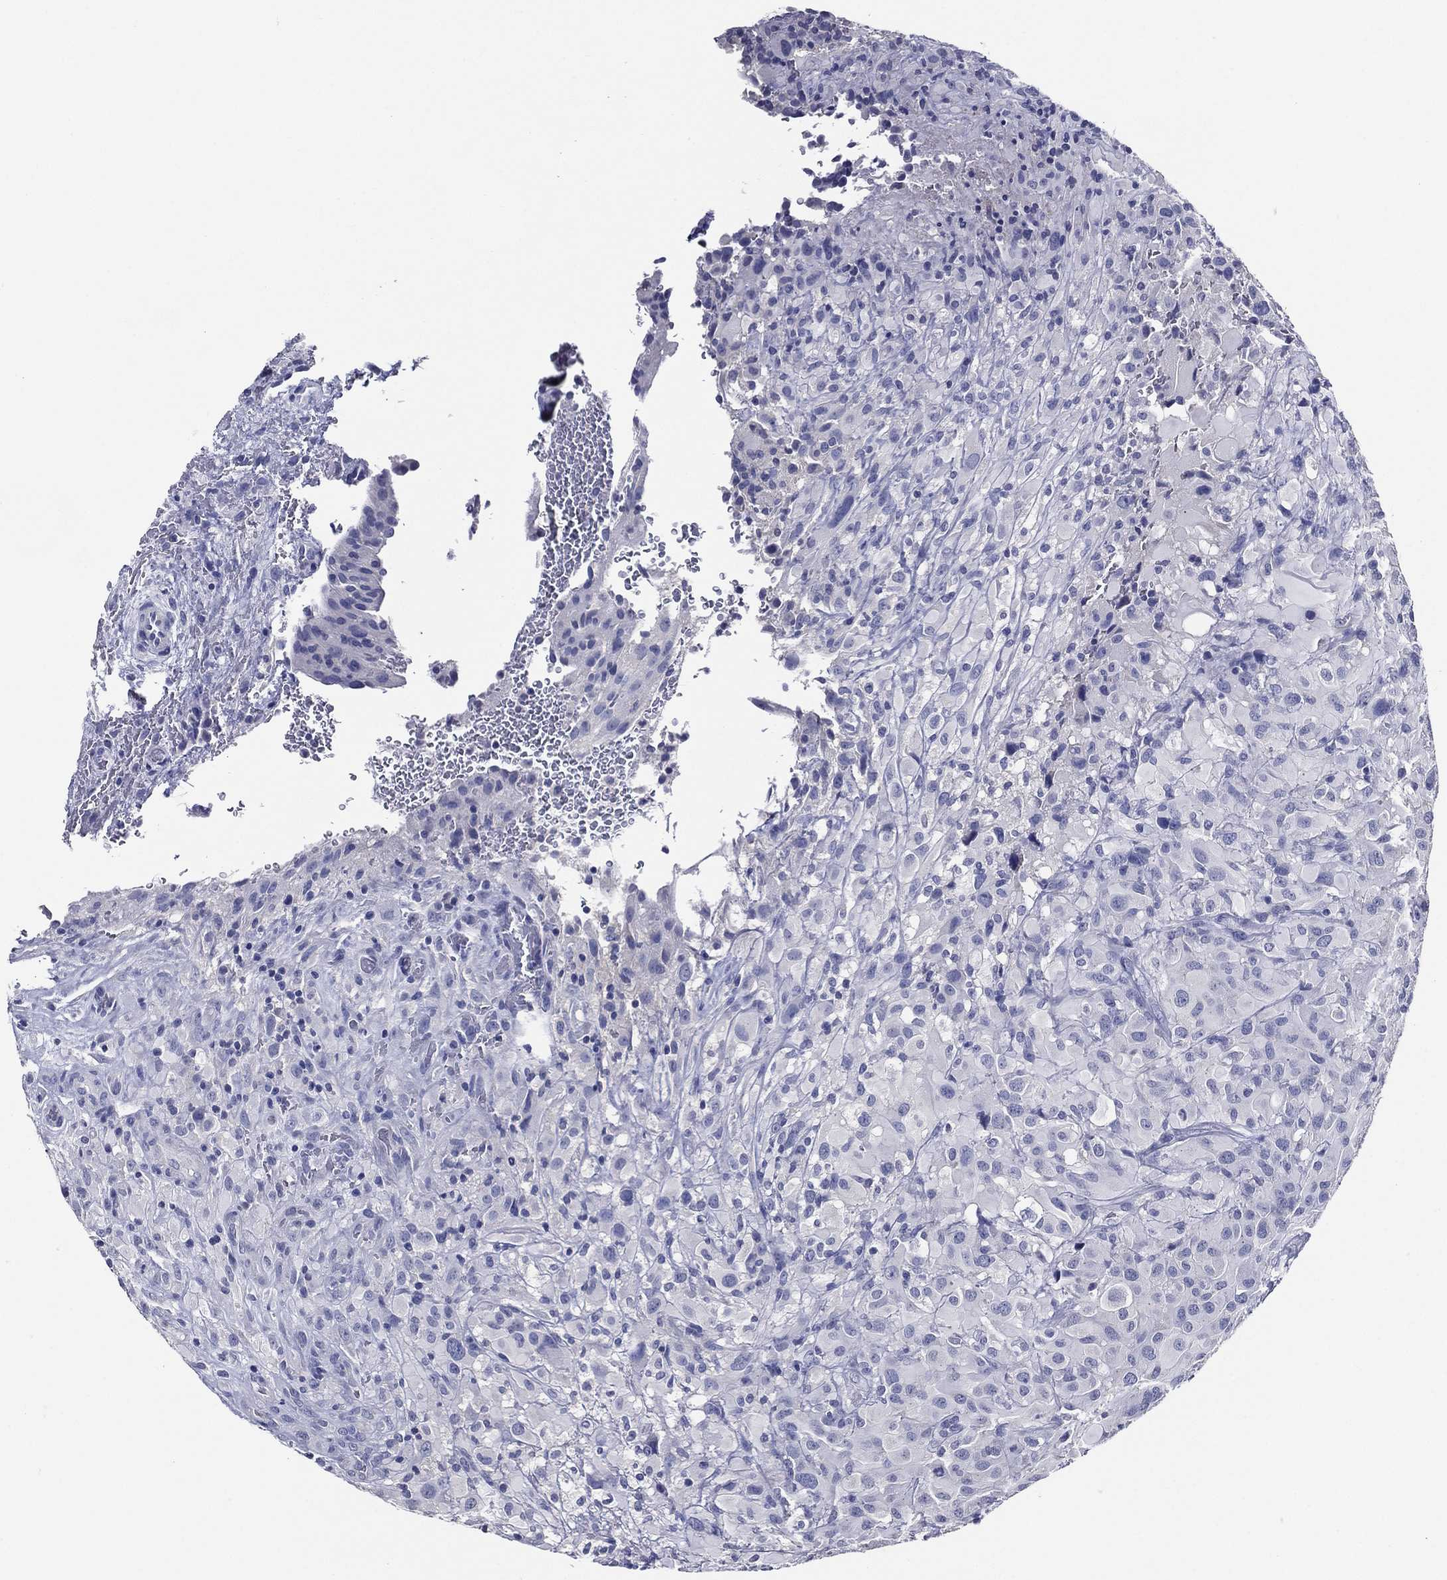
{"staining": {"intensity": "negative", "quantity": "none", "location": "none"}, "tissue": "glioma", "cell_type": "Tumor cells", "image_type": "cancer", "snomed": [{"axis": "morphology", "description": "Glioma, malignant, High grade"}, {"axis": "topography", "description": "Cerebral cortex"}], "caption": "Immunohistochemical staining of human glioma demonstrates no significant expression in tumor cells. Brightfield microscopy of immunohistochemistry (IHC) stained with DAB (brown) and hematoxylin (blue), captured at high magnification.", "gene": "TFAP2A", "patient": {"sex": "male", "age": 35}}